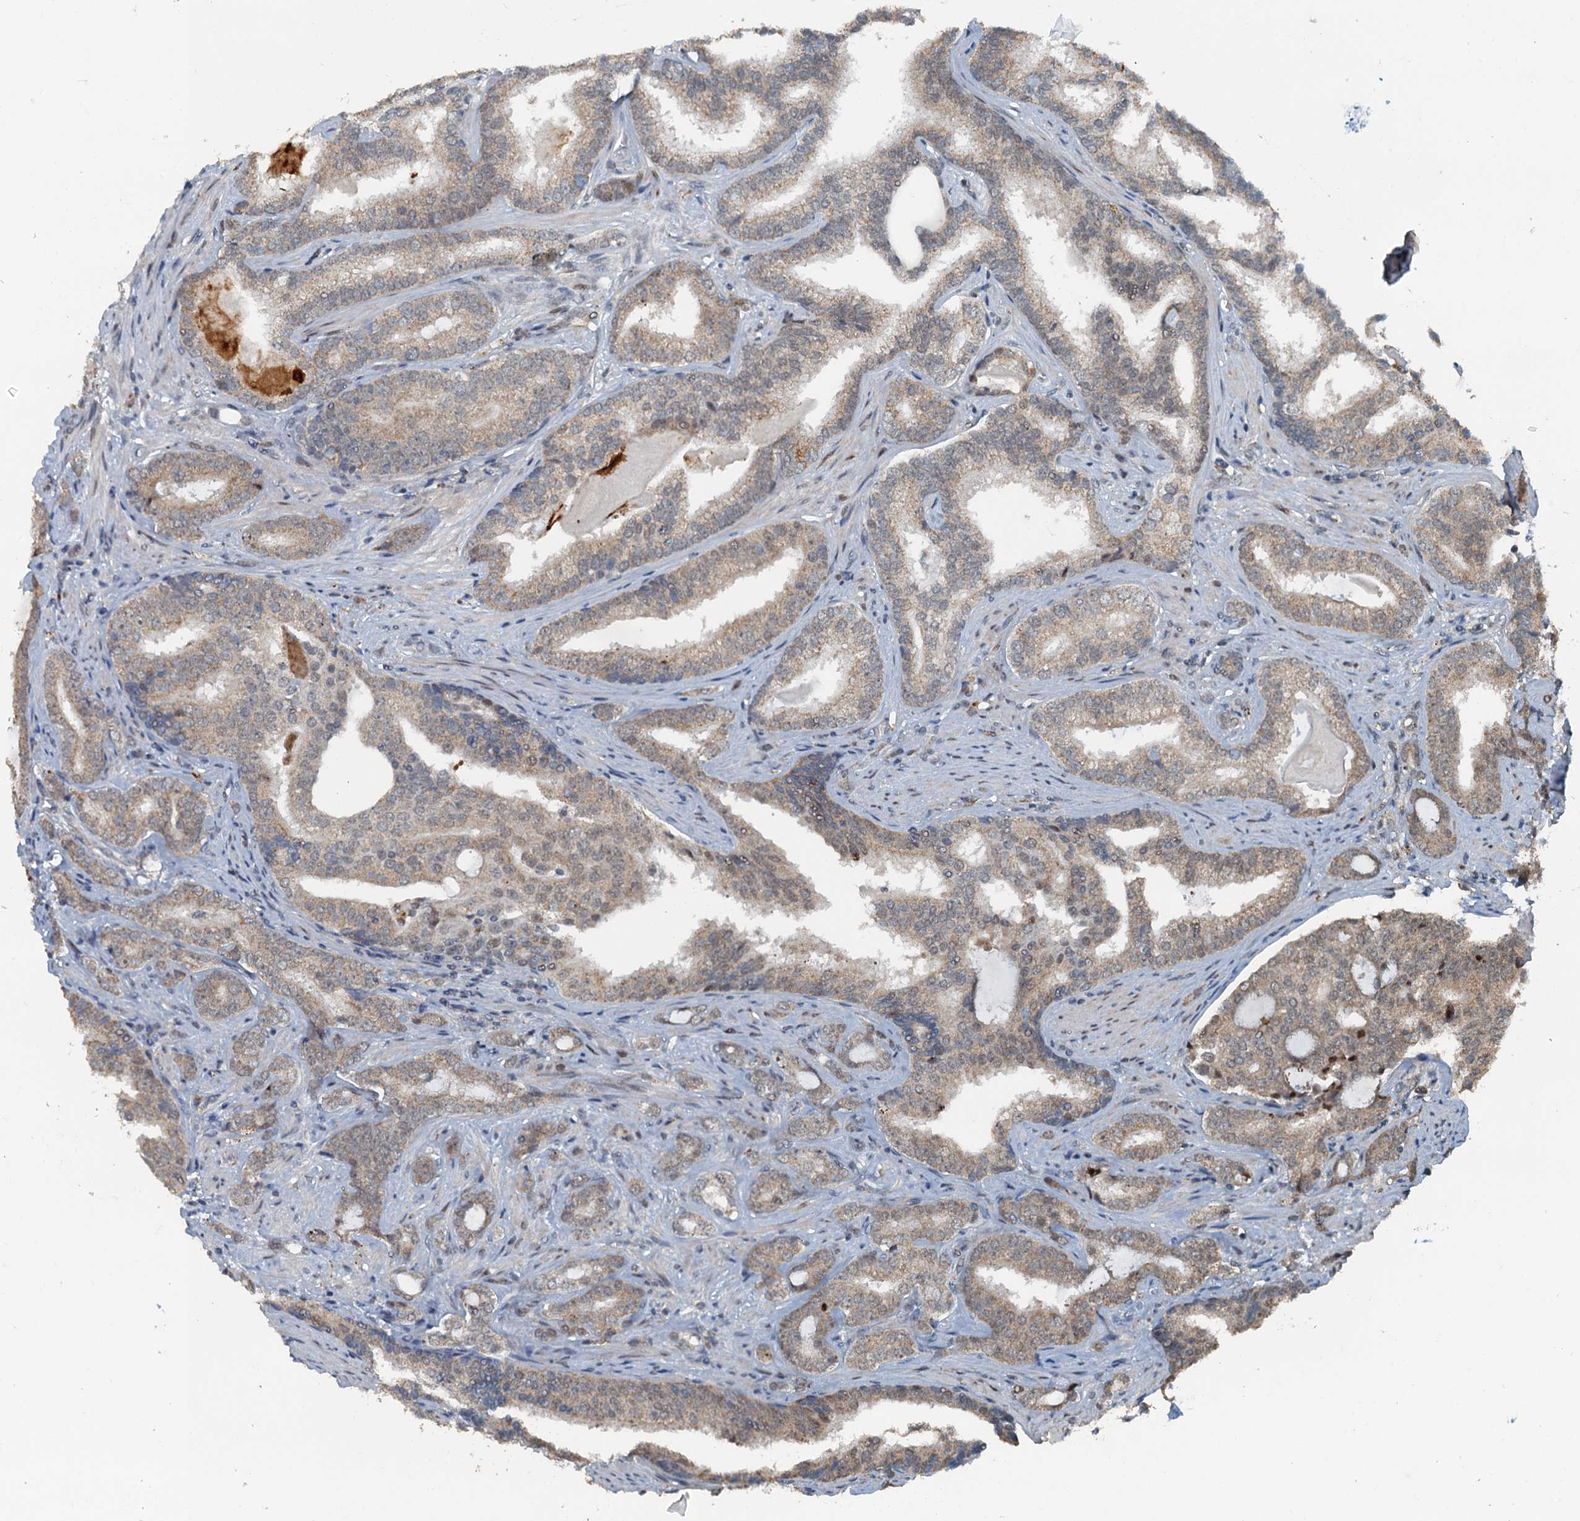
{"staining": {"intensity": "weak", "quantity": ">75%", "location": "cytoplasmic/membranous"}, "tissue": "prostate cancer", "cell_type": "Tumor cells", "image_type": "cancer", "snomed": [{"axis": "morphology", "description": "Adenocarcinoma, High grade"}, {"axis": "topography", "description": "Prostate"}], "caption": "A low amount of weak cytoplasmic/membranous expression is present in approximately >75% of tumor cells in prostate cancer tissue. (IHC, brightfield microscopy, high magnification).", "gene": "BMERB1", "patient": {"sex": "male", "age": 63}}